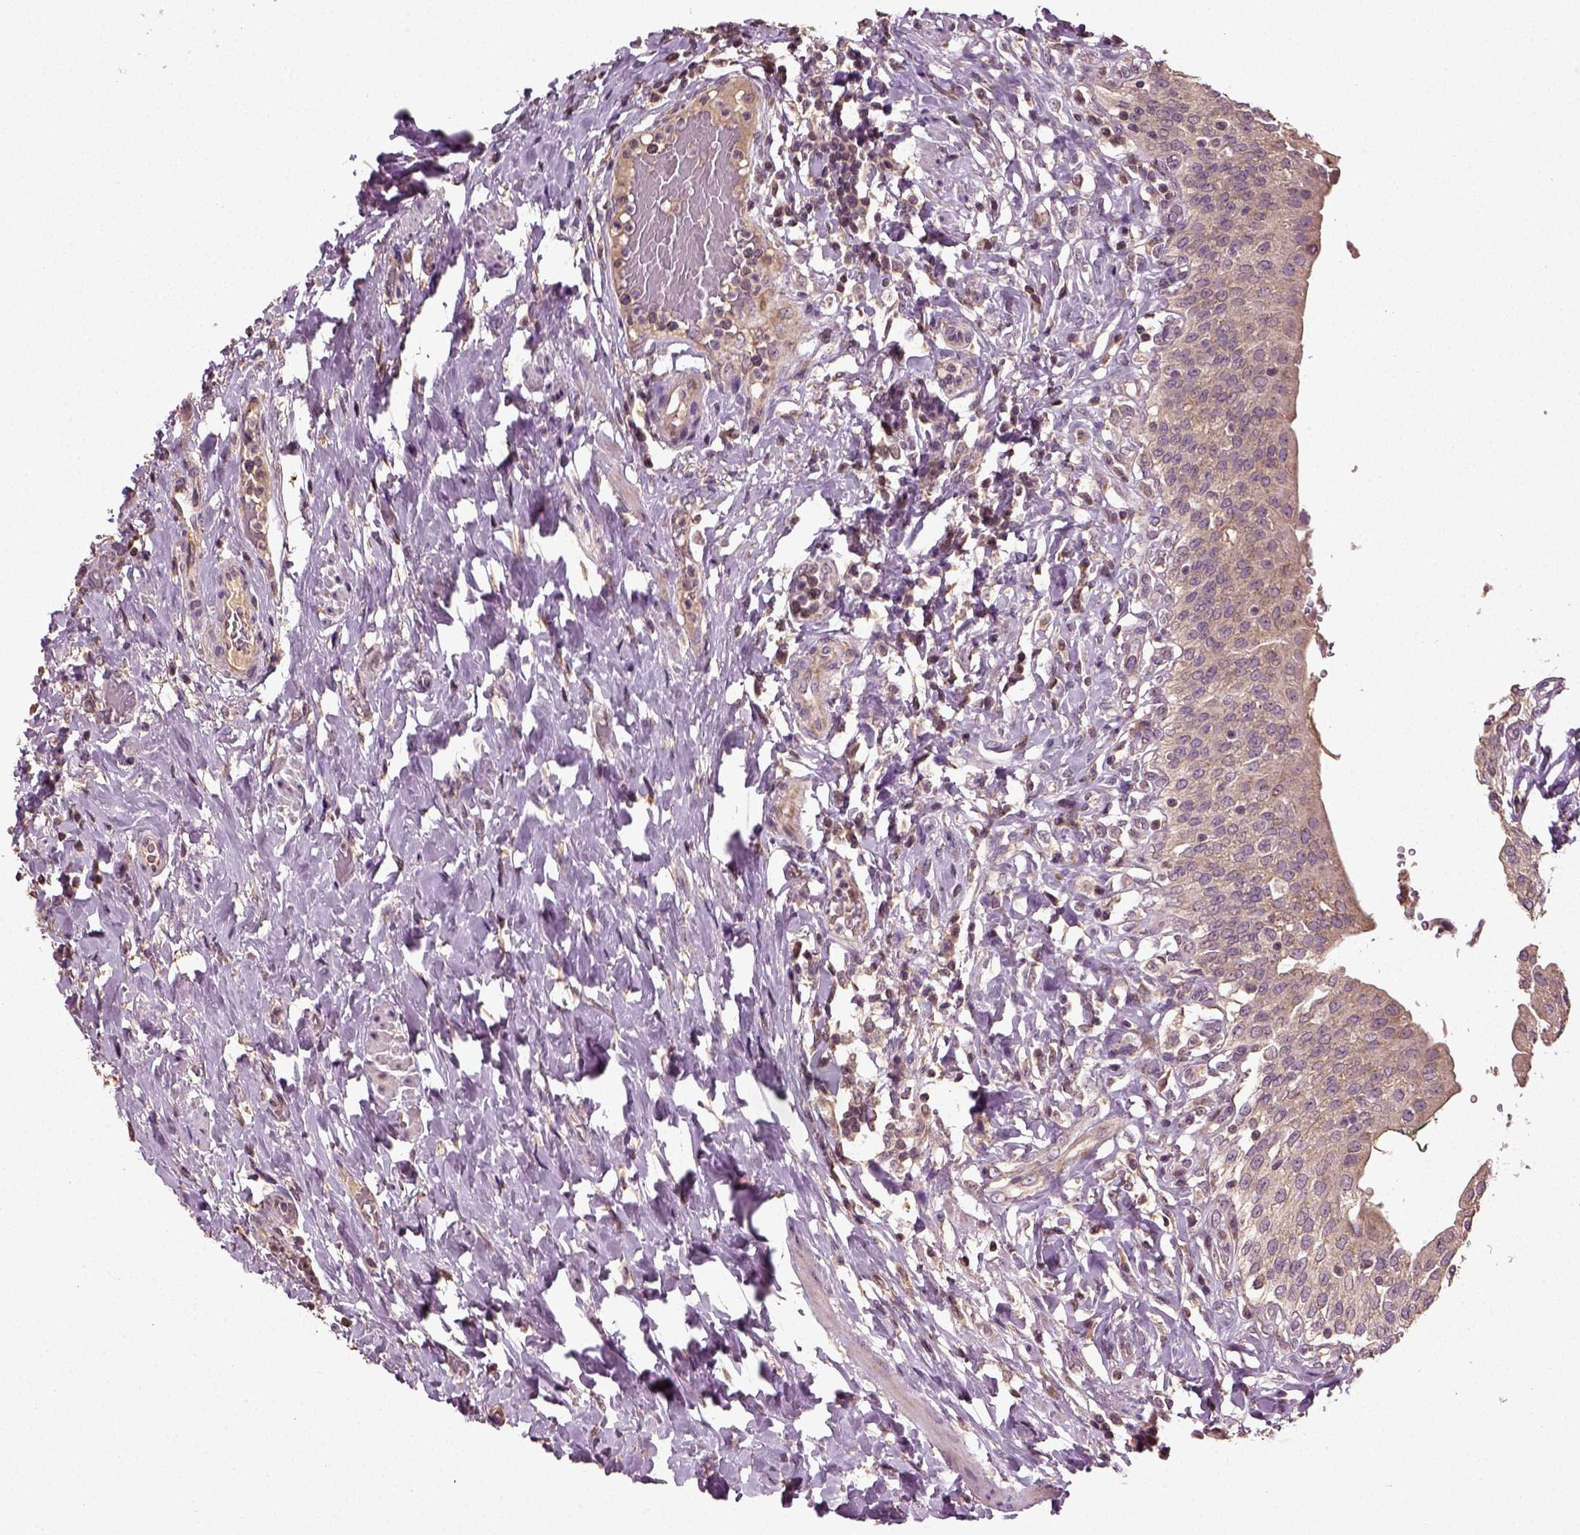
{"staining": {"intensity": "moderate", "quantity": "25%-75%", "location": "cytoplasmic/membranous"}, "tissue": "urinary bladder", "cell_type": "Urothelial cells", "image_type": "normal", "snomed": [{"axis": "morphology", "description": "Normal tissue, NOS"}, {"axis": "morphology", "description": "Inflammation, NOS"}, {"axis": "topography", "description": "Urinary bladder"}], "caption": "This photomicrograph displays immunohistochemistry staining of normal human urinary bladder, with medium moderate cytoplasmic/membranous positivity in approximately 25%-75% of urothelial cells.", "gene": "ERV3", "patient": {"sex": "male", "age": 64}}